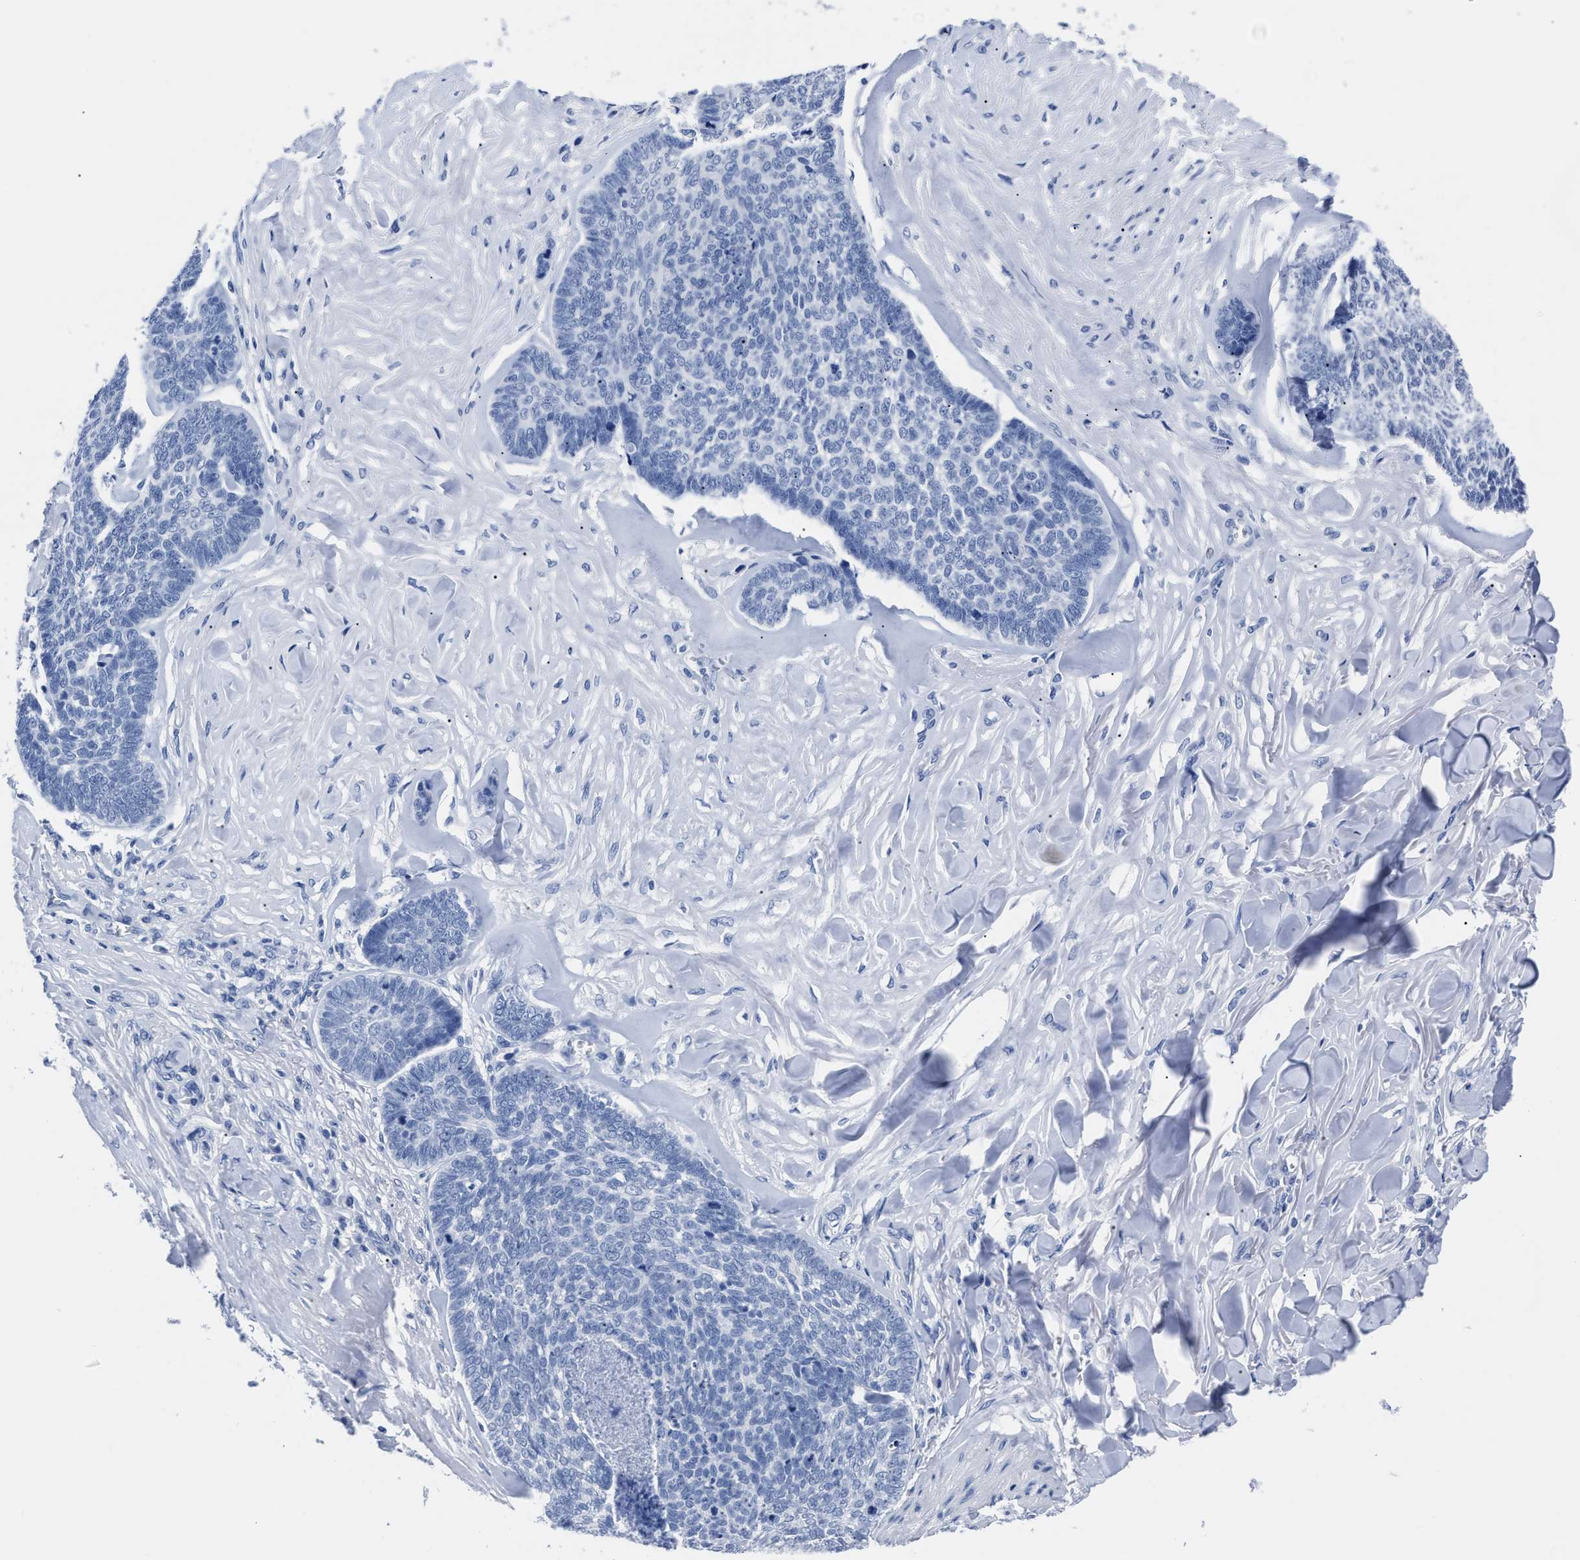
{"staining": {"intensity": "negative", "quantity": "none", "location": "none"}, "tissue": "skin cancer", "cell_type": "Tumor cells", "image_type": "cancer", "snomed": [{"axis": "morphology", "description": "Basal cell carcinoma"}, {"axis": "topography", "description": "Skin"}], "caption": "The micrograph displays no significant staining in tumor cells of skin basal cell carcinoma.", "gene": "ALPG", "patient": {"sex": "male", "age": 84}}